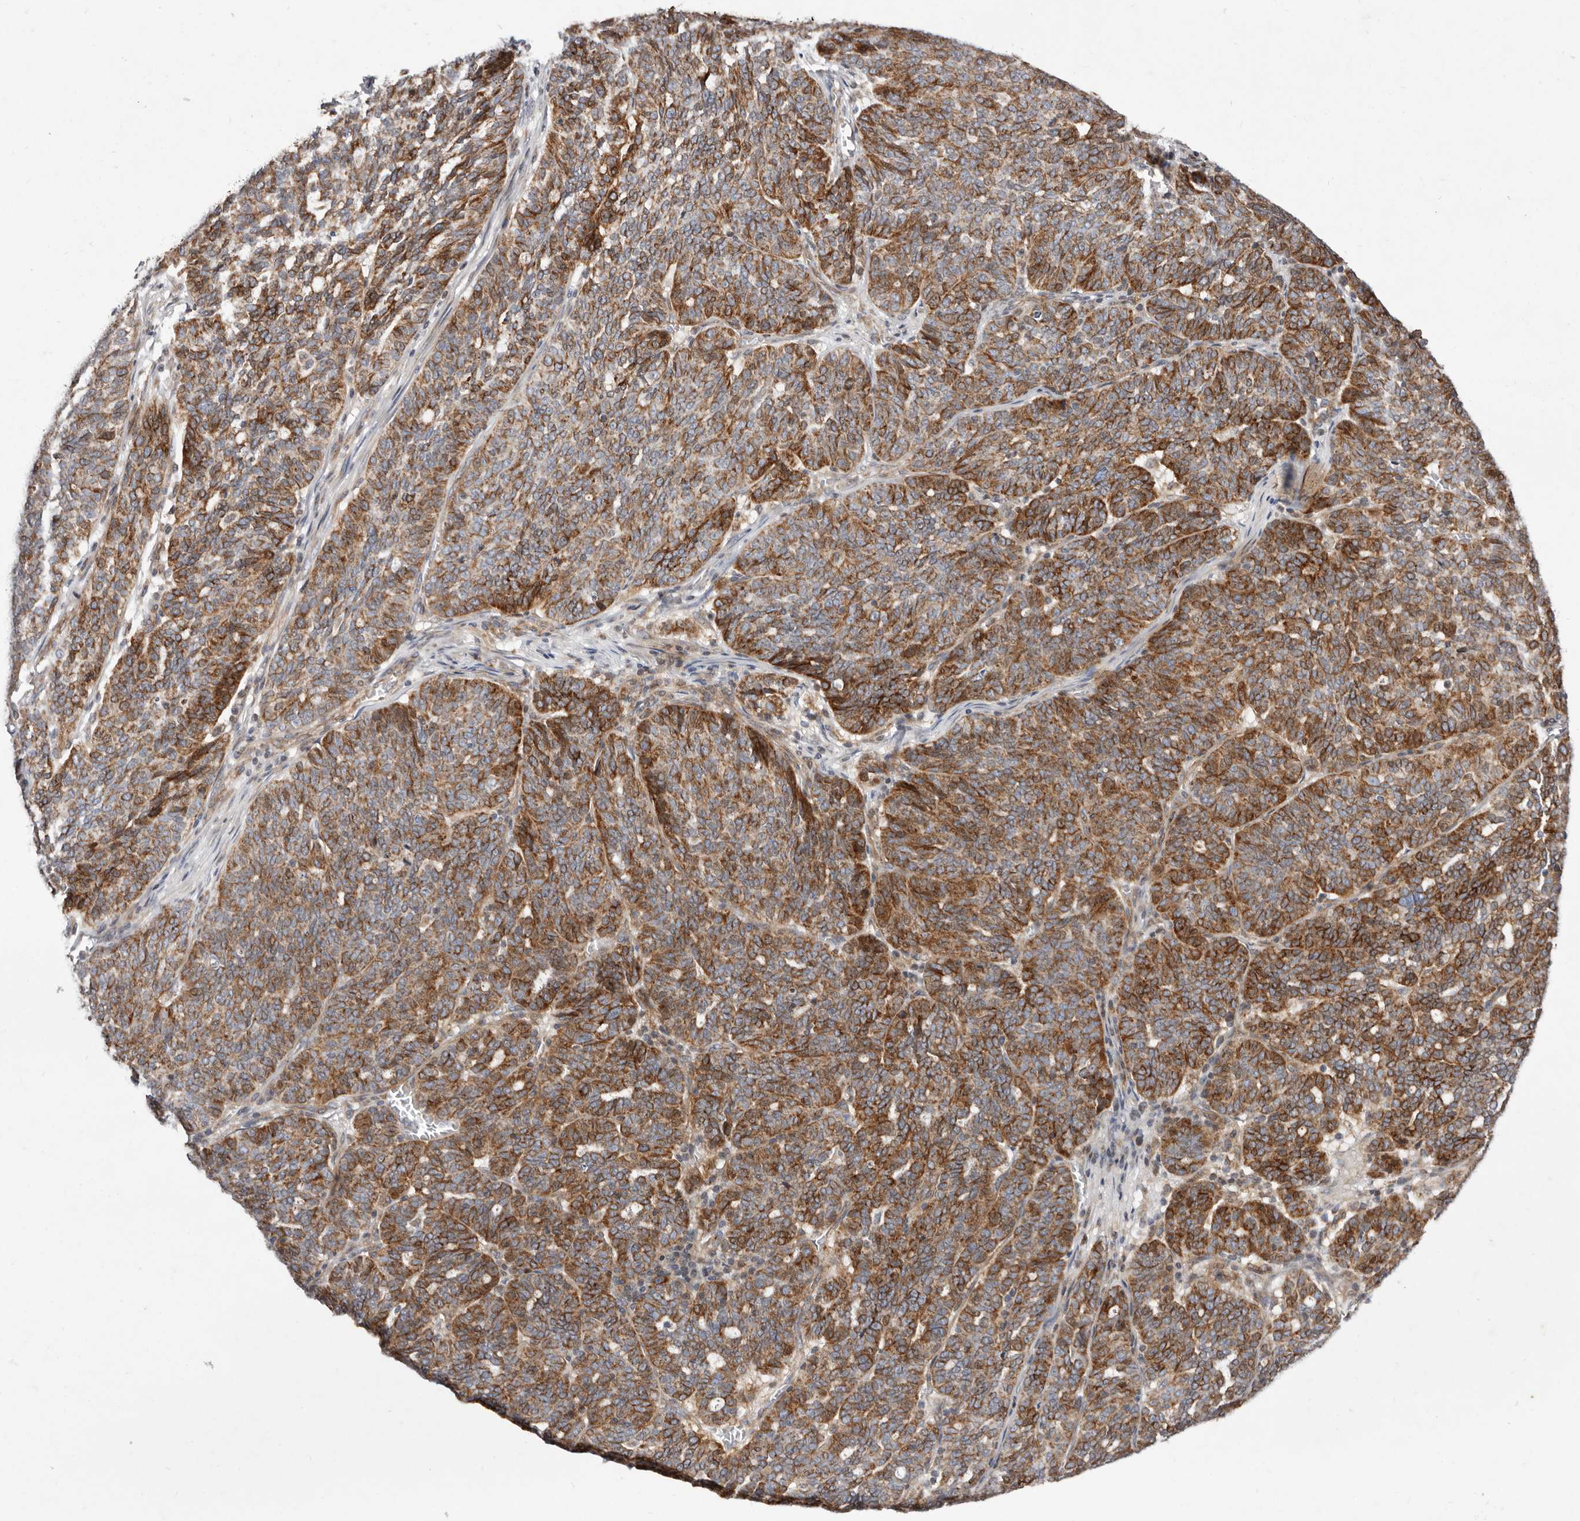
{"staining": {"intensity": "strong", "quantity": ">75%", "location": "cytoplasmic/membranous"}, "tissue": "ovarian cancer", "cell_type": "Tumor cells", "image_type": "cancer", "snomed": [{"axis": "morphology", "description": "Cystadenocarcinoma, serous, NOS"}, {"axis": "topography", "description": "Ovary"}], "caption": "IHC micrograph of ovarian cancer (serous cystadenocarcinoma) stained for a protein (brown), which demonstrates high levels of strong cytoplasmic/membranous staining in about >75% of tumor cells.", "gene": "TIMM17B", "patient": {"sex": "female", "age": 59}}